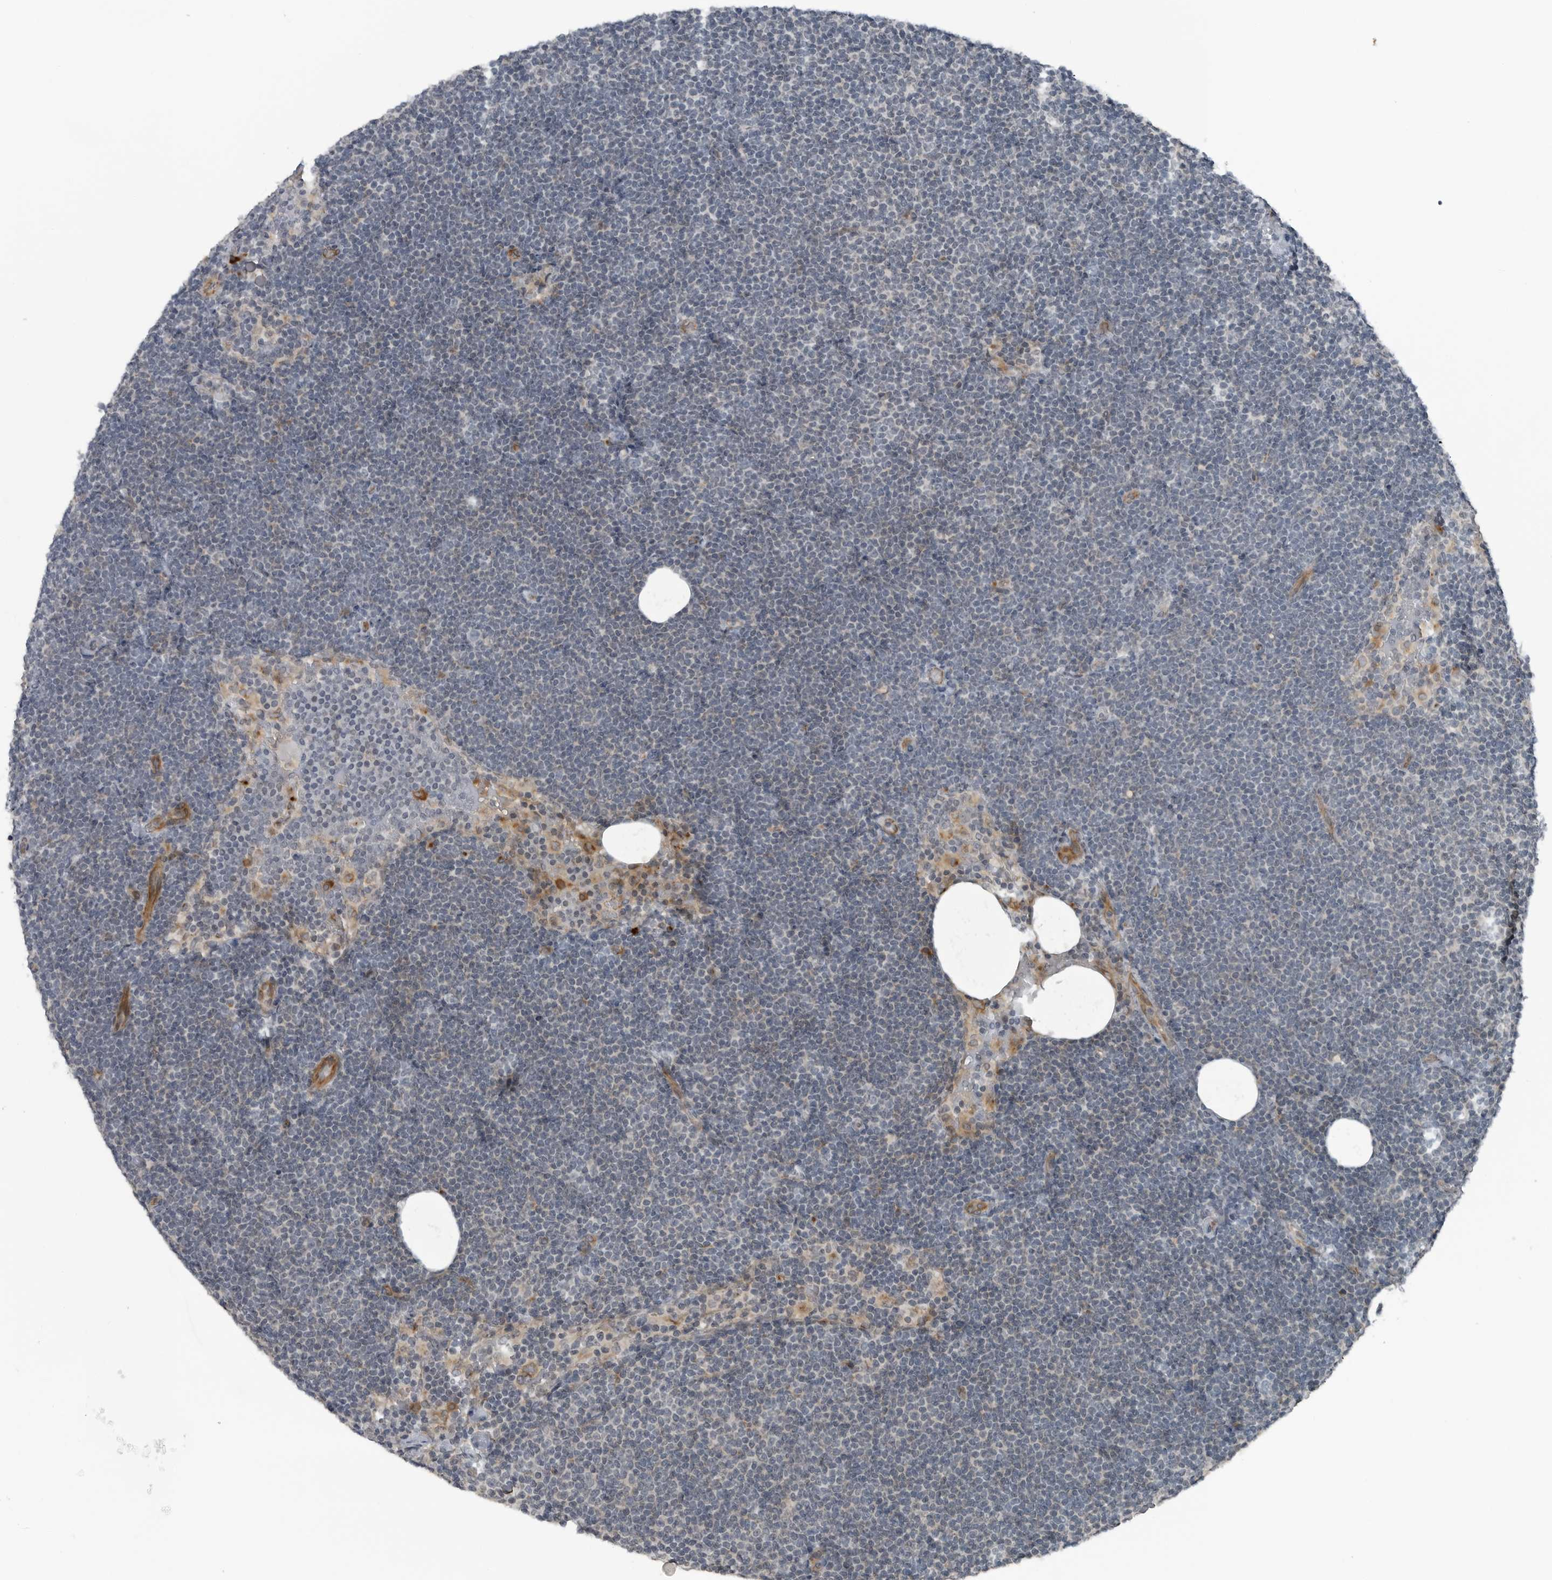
{"staining": {"intensity": "negative", "quantity": "none", "location": "none"}, "tissue": "lymphoma", "cell_type": "Tumor cells", "image_type": "cancer", "snomed": [{"axis": "morphology", "description": "Malignant lymphoma, non-Hodgkin's type, Low grade"}, {"axis": "topography", "description": "Lymph node"}], "caption": "This is an IHC histopathology image of low-grade malignant lymphoma, non-Hodgkin's type. There is no expression in tumor cells.", "gene": "GAK", "patient": {"sex": "female", "age": 53}}